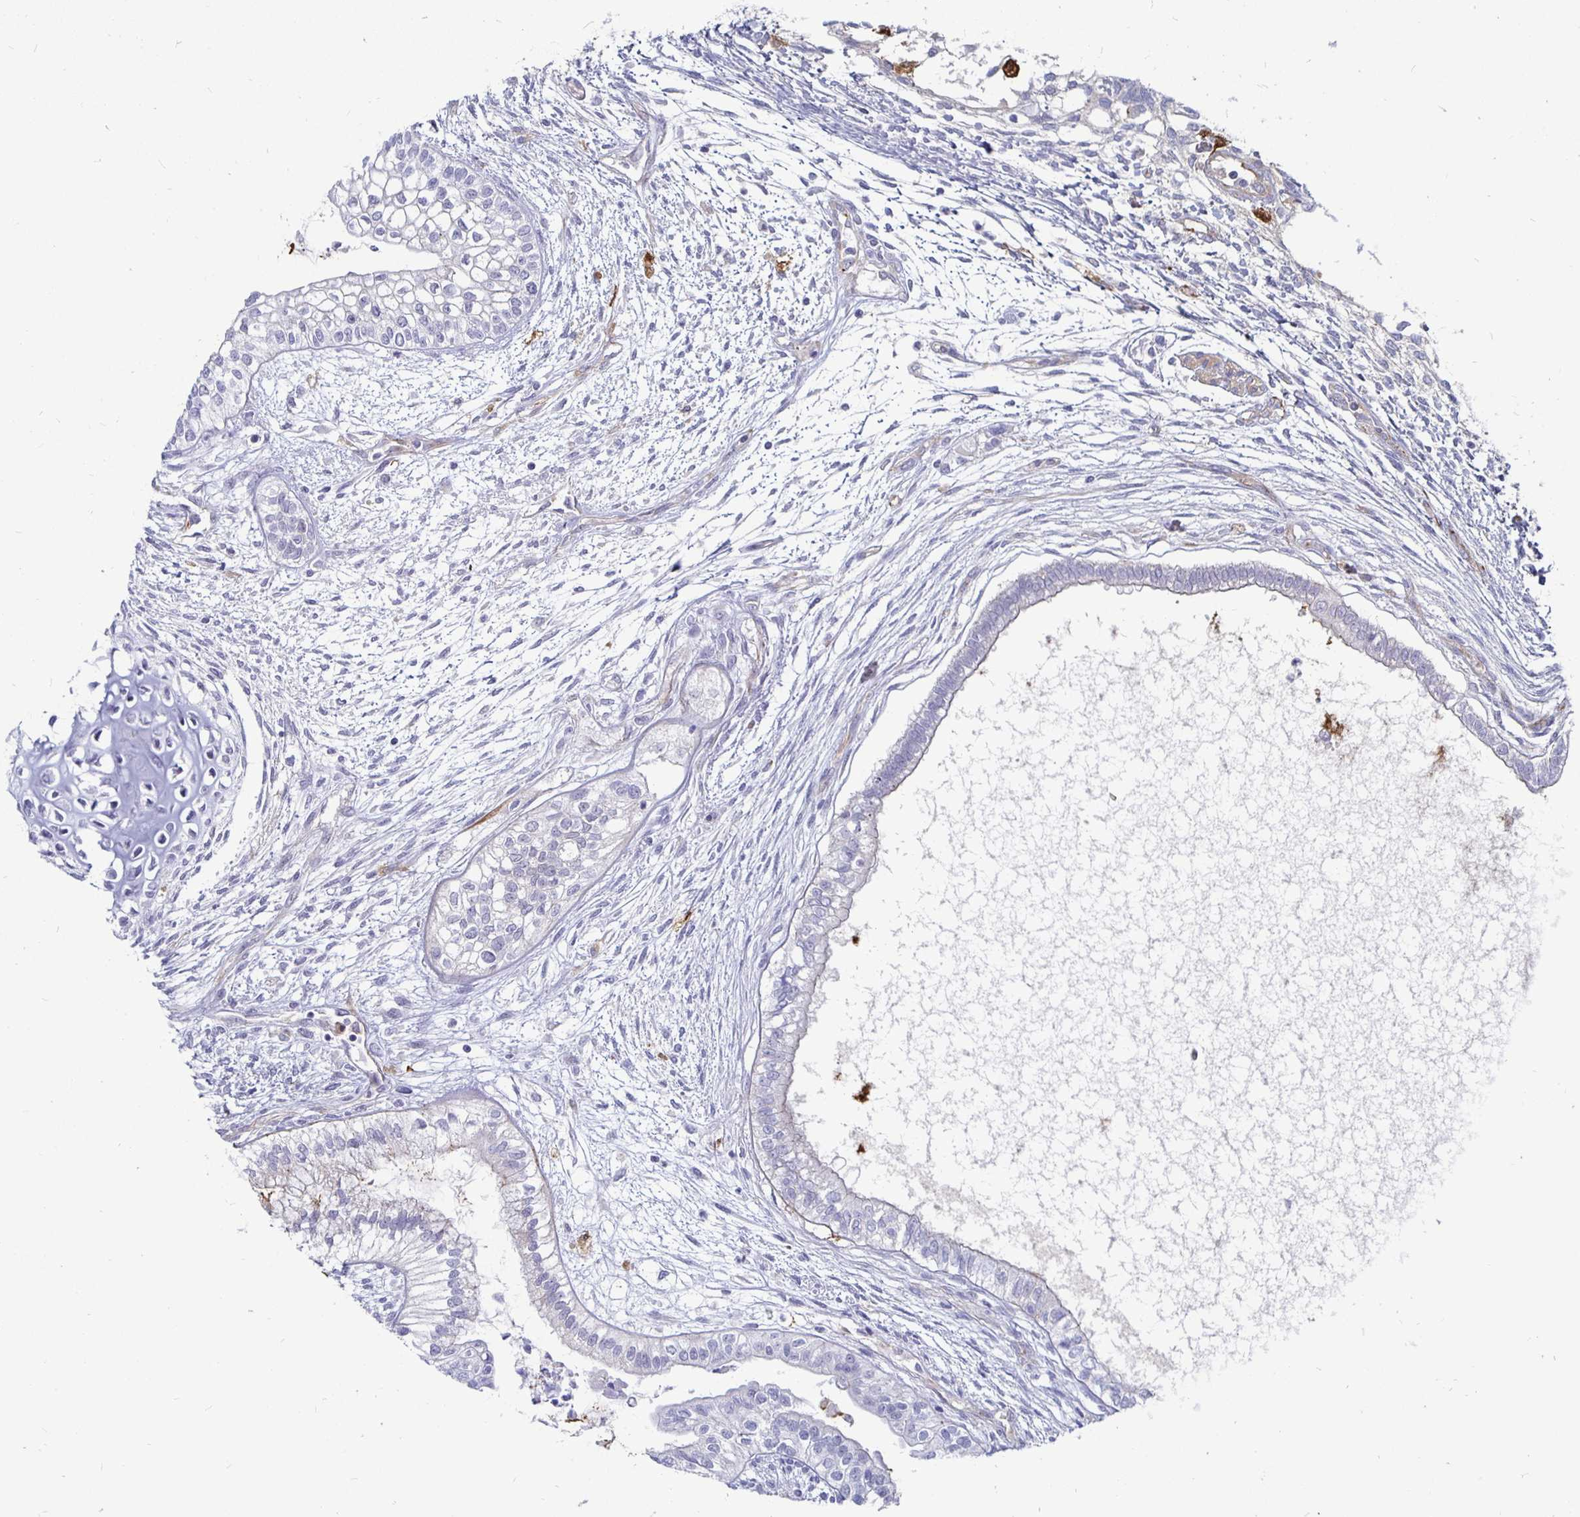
{"staining": {"intensity": "negative", "quantity": "none", "location": "none"}, "tissue": "testis cancer", "cell_type": "Tumor cells", "image_type": "cancer", "snomed": [{"axis": "morphology", "description": "Carcinoma, Embryonal, NOS"}, {"axis": "topography", "description": "Testis"}], "caption": "High power microscopy micrograph of an immunohistochemistry image of testis cancer, revealing no significant expression in tumor cells. (Brightfield microscopy of DAB (3,3'-diaminobenzidine) immunohistochemistry (IHC) at high magnification).", "gene": "CCDC85A", "patient": {"sex": "male", "age": 37}}